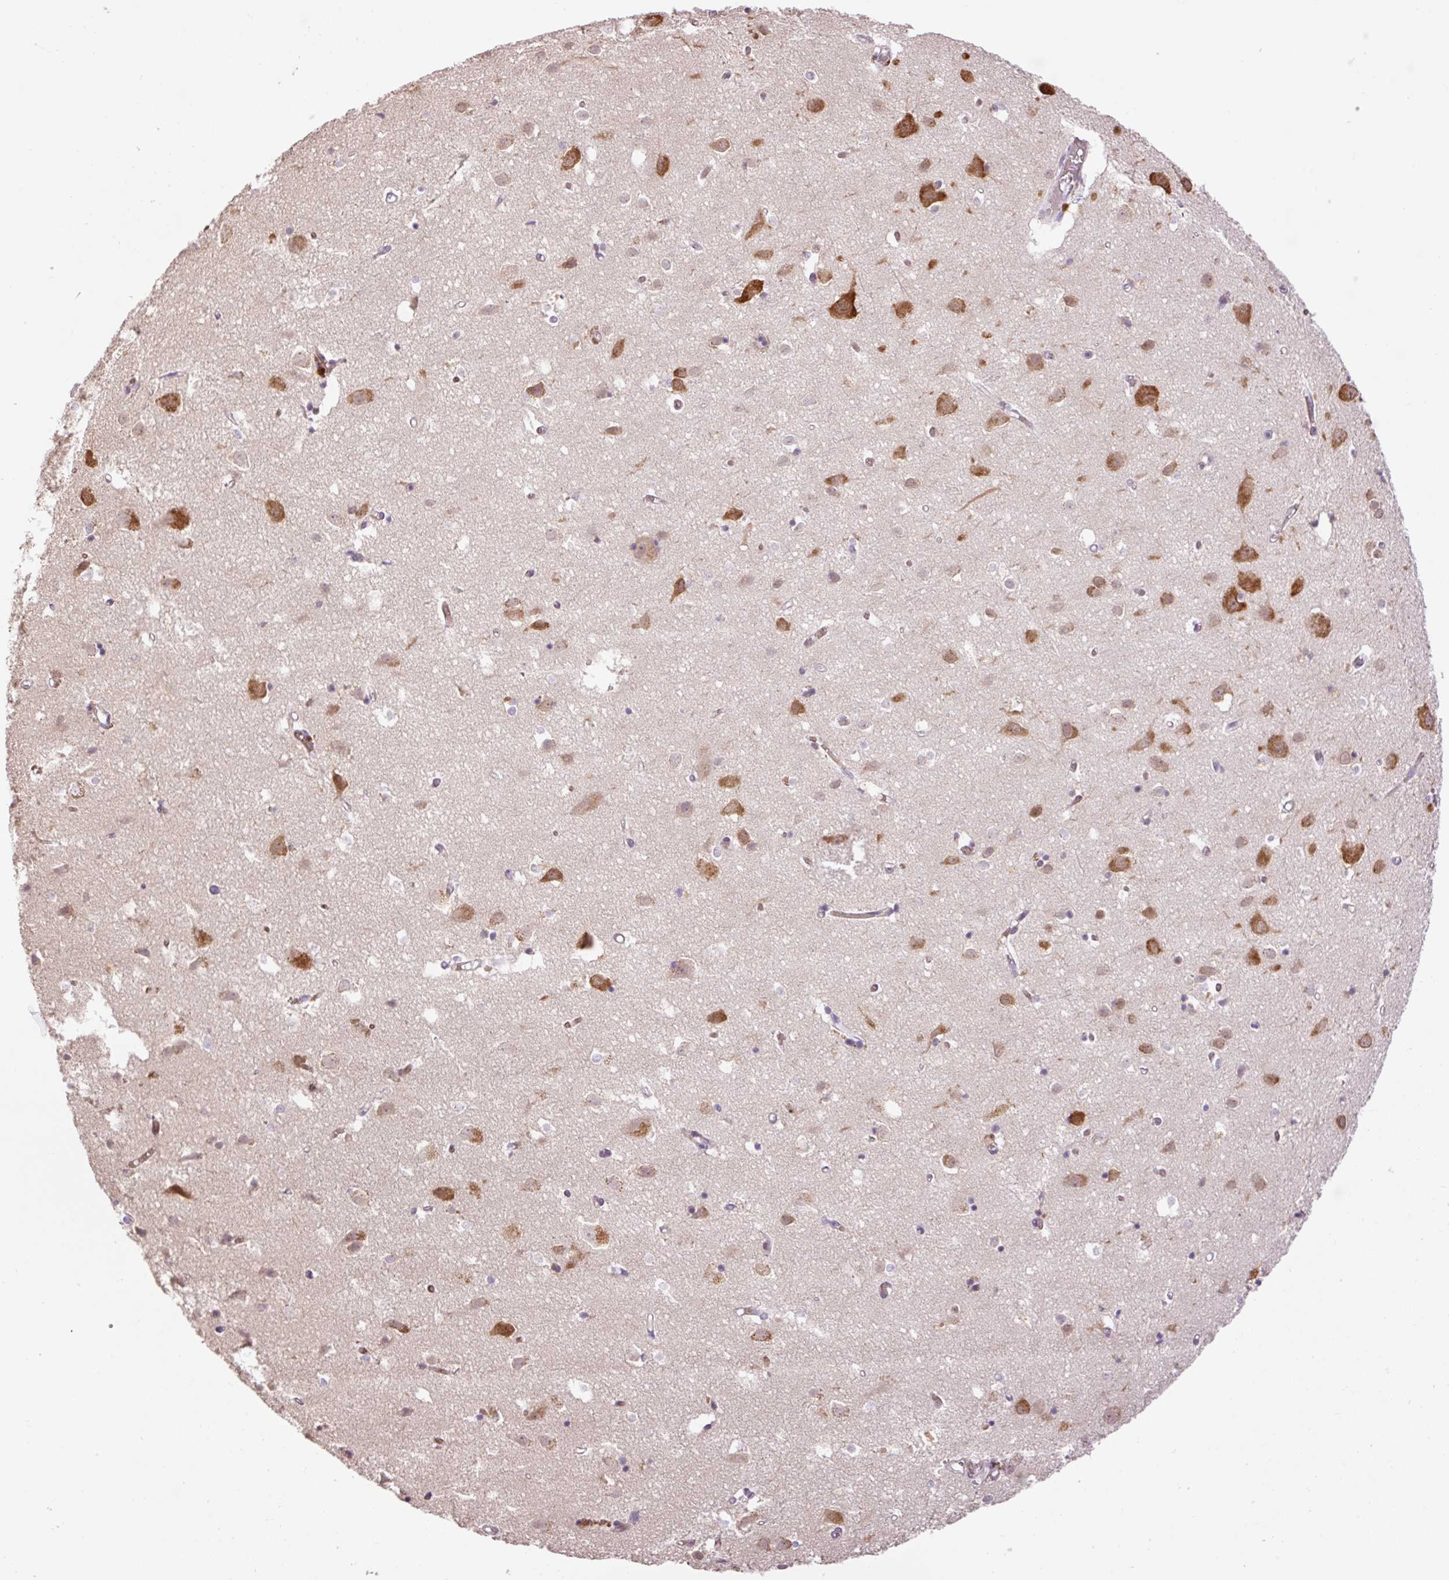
{"staining": {"intensity": "negative", "quantity": "none", "location": "none"}, "tissue": "cerebral cortex", "cell_type": "Endothelial cells", "image_type": "normal", "snomed": [{"axis": "morphology", "description": "Normal tissue, NOS"}, {"axis": "topography", "description": "Cerebral cortex"}], "caption": "Image shows no significant protein positivity in endothelial cells of unremarkable cerebral cortex.", "gene": "HABP4", "patient": {"sex": "male", "age": 70}}